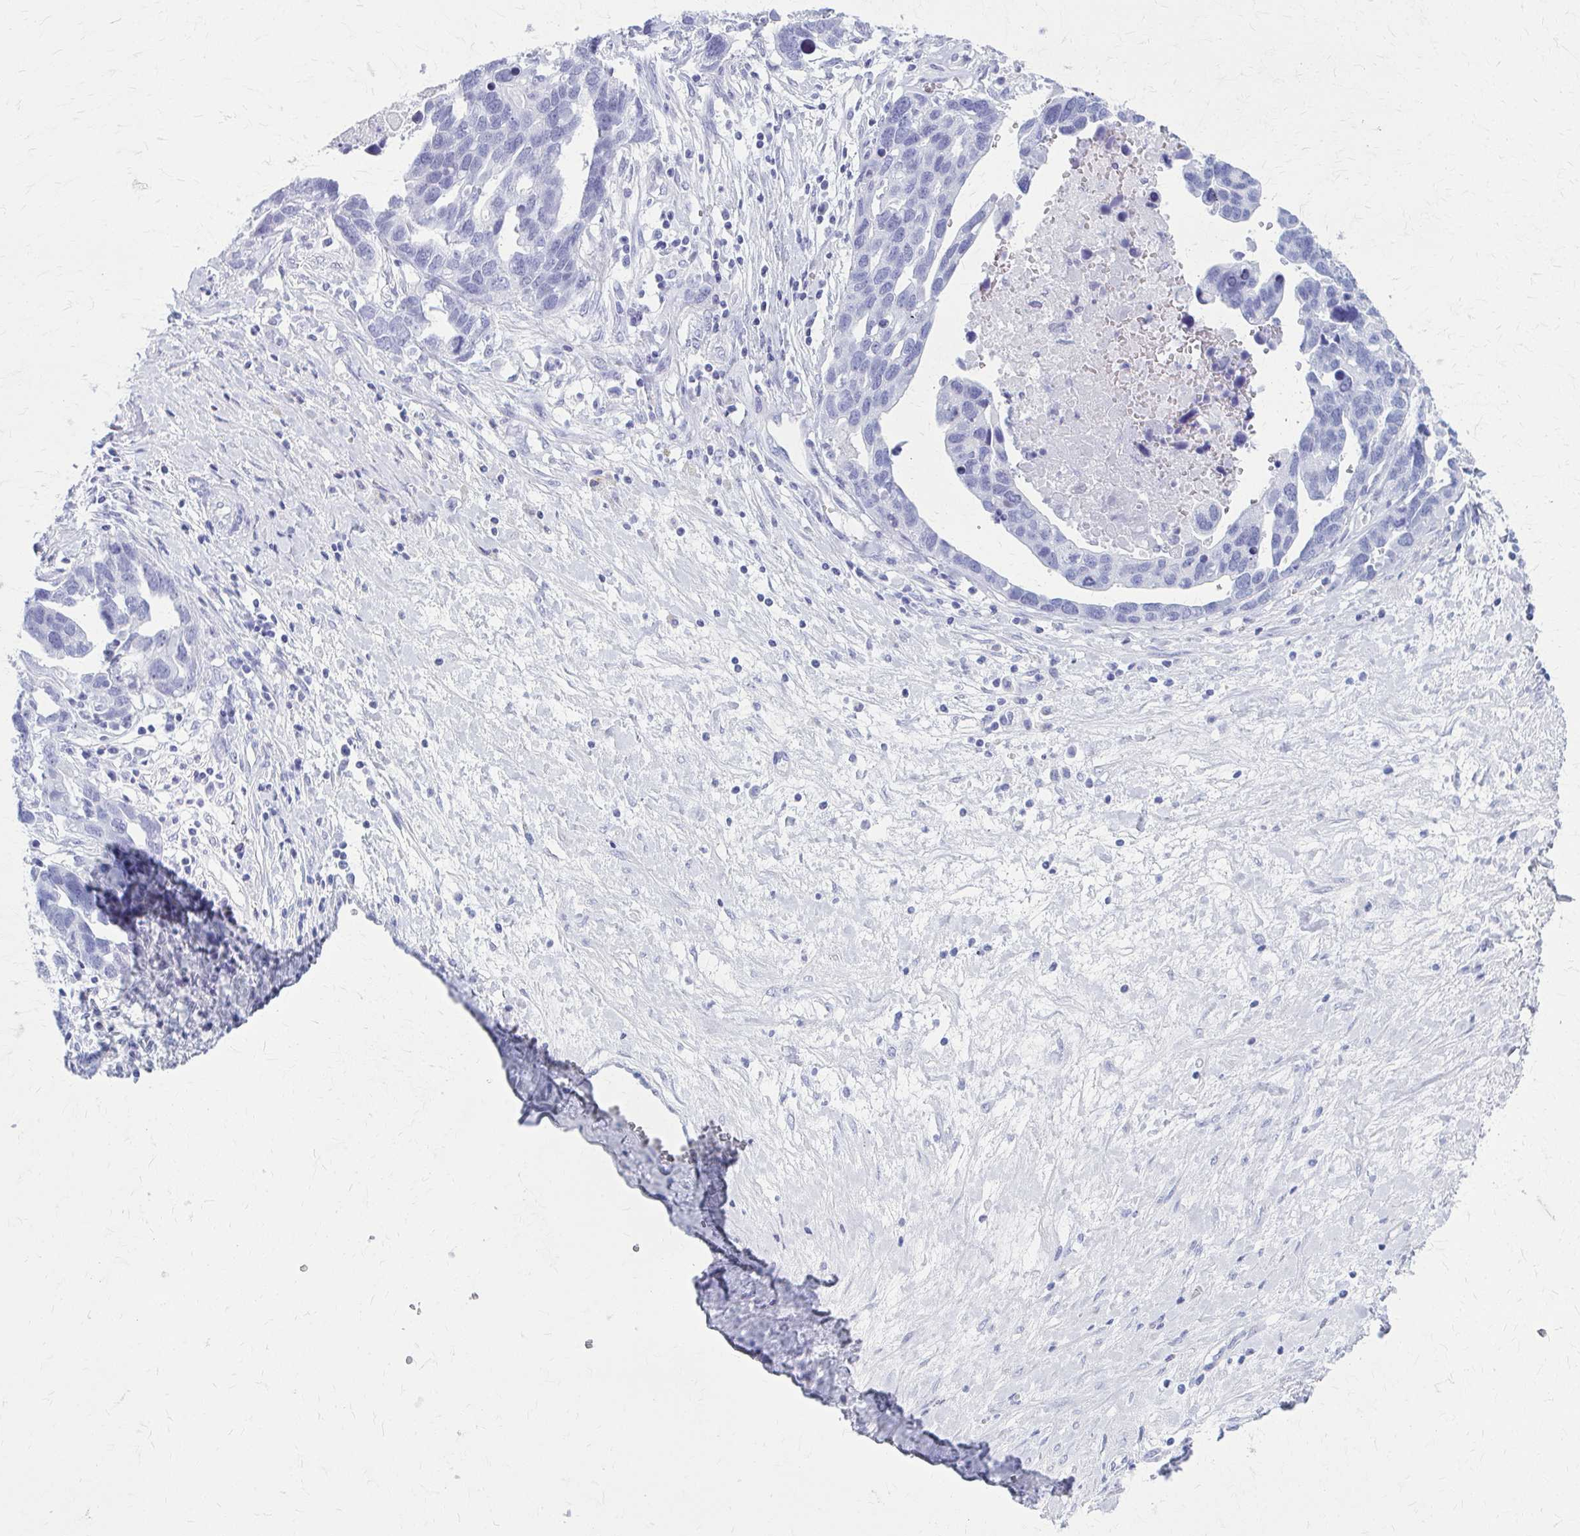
{"staining": {"intensity": "negative", "quantity": "none", "location": "none"}, "tissue": "ovarian cancer", "cell_type": "Tumor cells", "image_type": "cancer", "snomed": [{"axis": "morphology", "description": "Cystadenocarcinoma, serous, NOS"}, {"axis": "topography", "description": "Ovary"}], "caption": "IHC of human ovarian cancer shows no positivity in tumor cells.", "gene": "CELF5", "patient": {"sex": "female", "age": 54}}